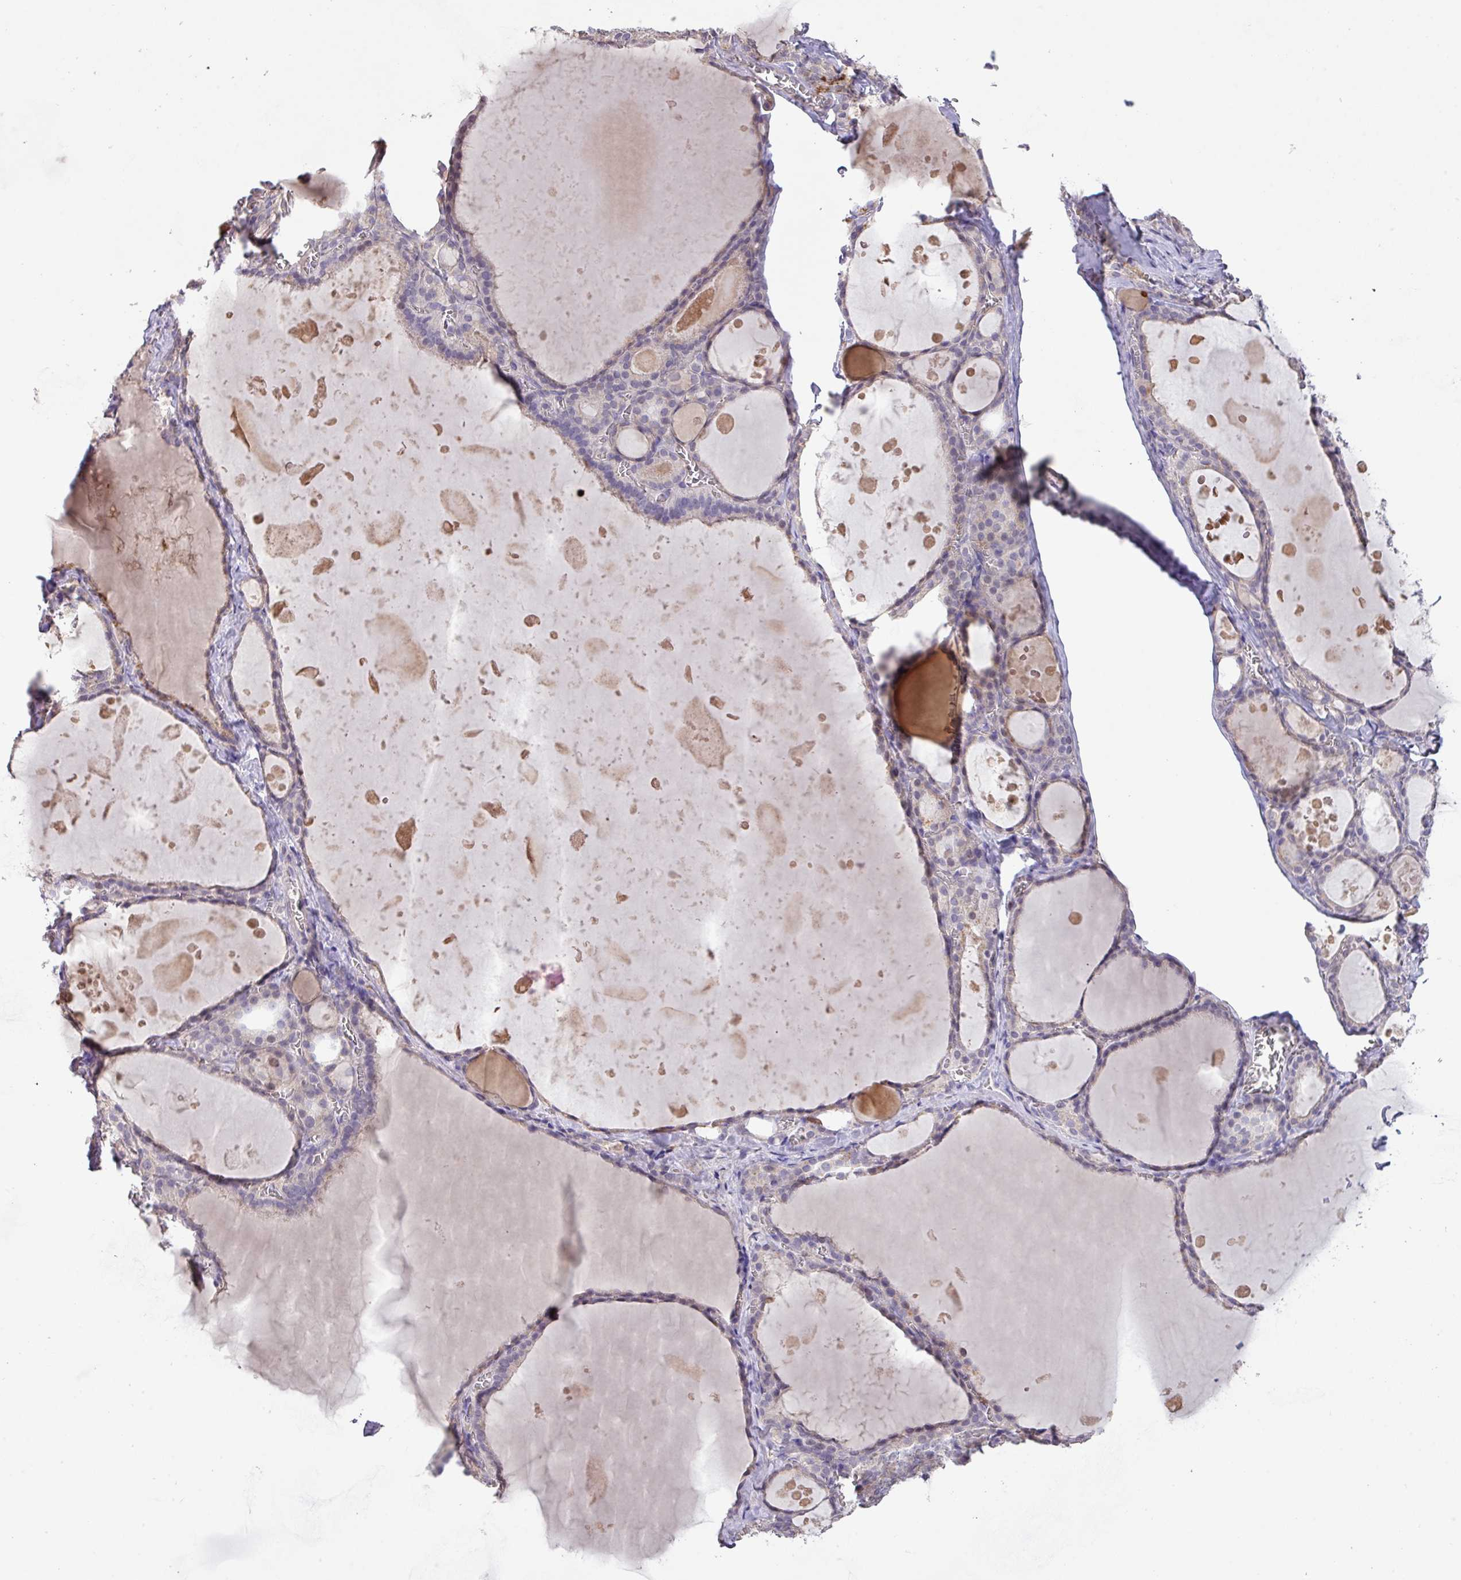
{"staining": {"intensity": "weak", "quantity": "25%-75%", "location": "cytoplasmic/membranous"}, "tissue": "thyroid gland", "cell_type": "Glandular cells", "image_type": "normal", "snomed": [{"axis": "morphology", "description": "Normal tissue, NOS"}, {"axis": "topography", "description": "Thyroid gland"}], "caption": "Weak cytoplasmic/membranous protein positivity is present in about 25%-75% of glandular cells in thyroid gland.", "gene": "PRADC1", "patient": {"sex": "male", "age": 56}}